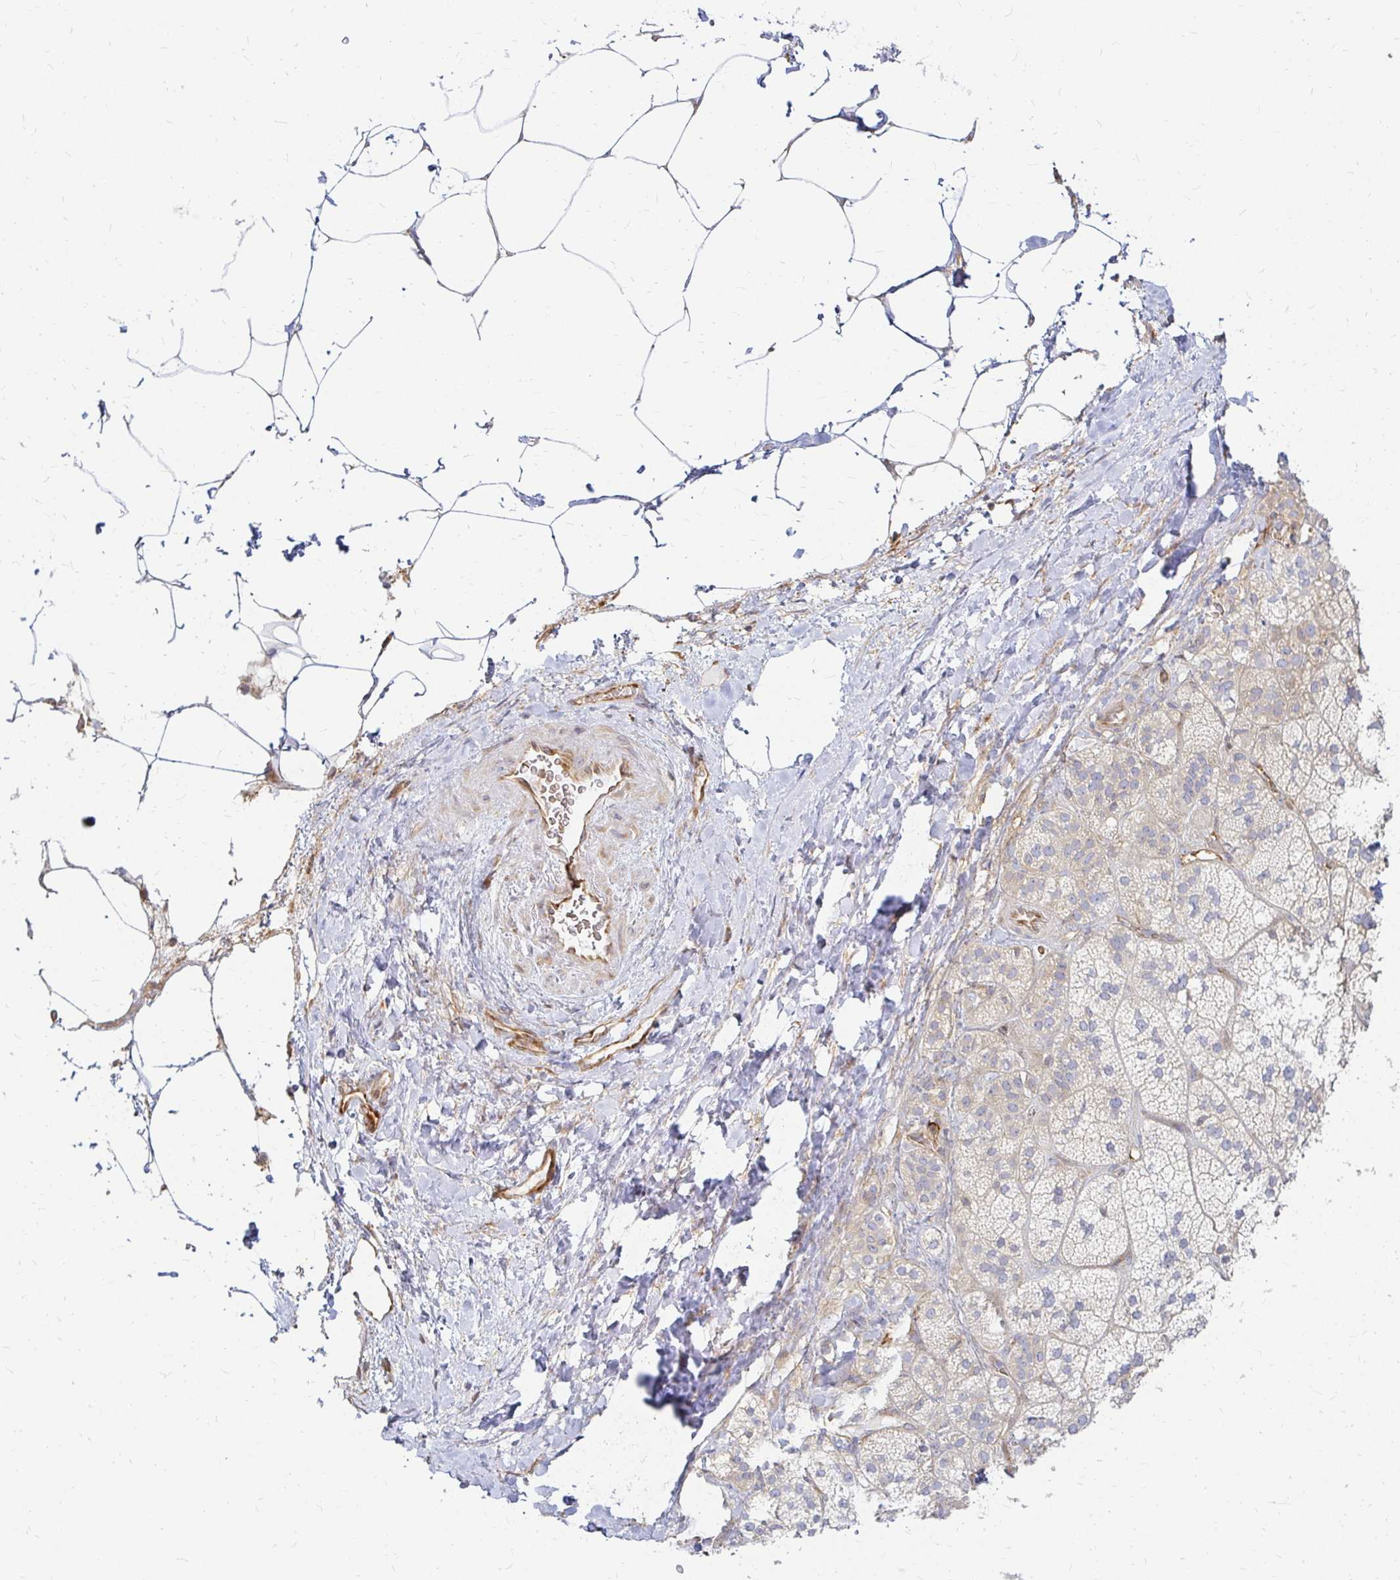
{"staining": {"intensity": "weak", "quantity": "25%-75%", "location": "cytoplasmic/membranous"}, "tissue": "adrenal gland", "cell_type": "Glandular cells", "image_type": "normal", "snomed": [{"axis": "morphology", "description": "Normal tissue, NOS"}, {"axis": "topography", "description": "Adrenal gland"}], "caption": "Immunohistochemical staining of unremarkable adrenal gland displays weak cytoplasmic/membranous protein expression in about 25%-75% of glandular cells. (IHC, brightfield microscopy, high magnification).", "gene": "CAST", "patient": {"sex": "male", "age": 57}}